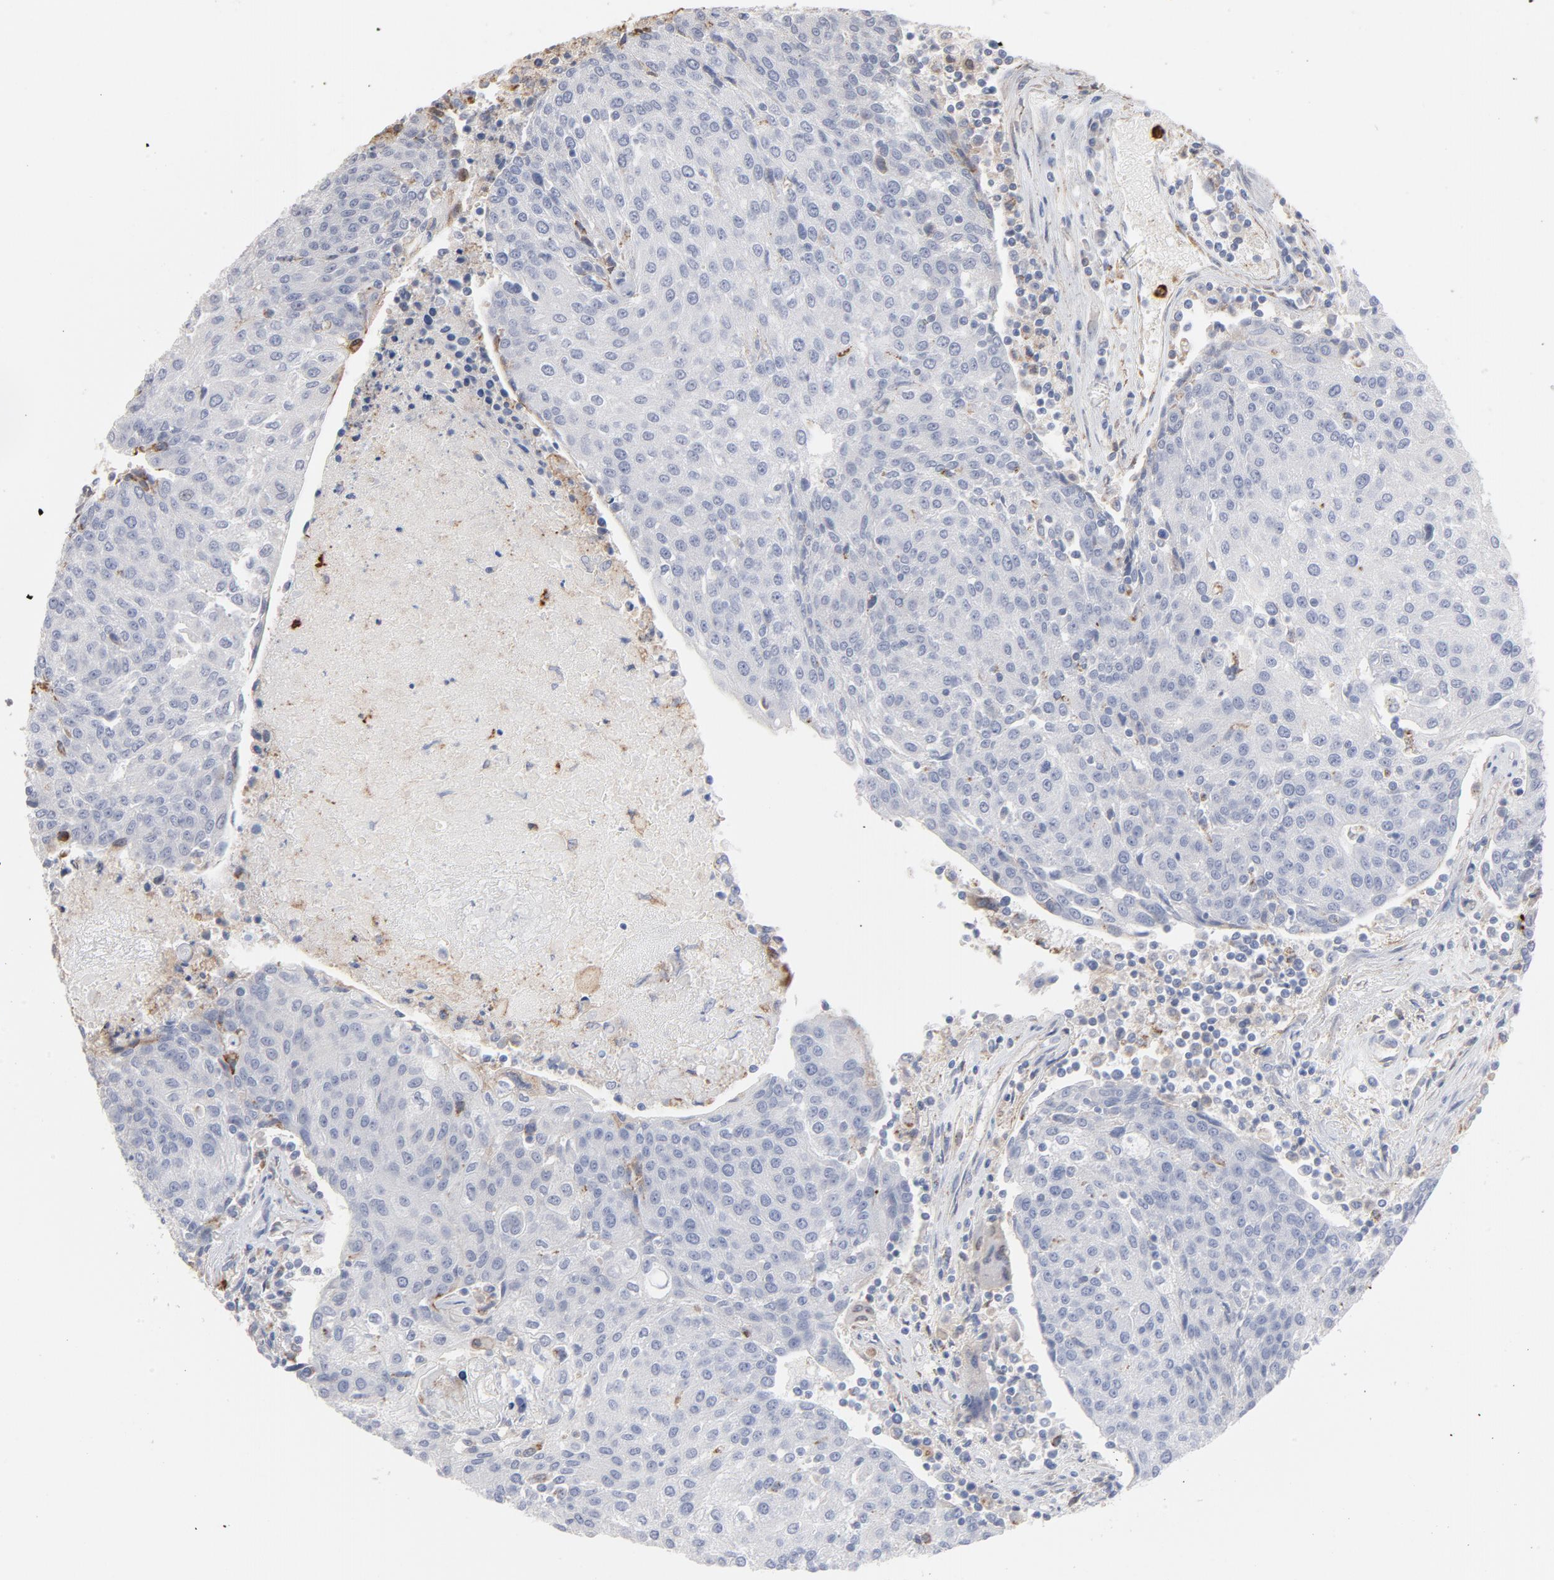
{"staining": {"intensity": "negative", "quantity": "none", "location": "none"}, "tissue": "urothelial cancer", "cell_type": "Tumor cells", "image_type": "cancer", "snomed": [{"axis": "morphology", "description": "Urothelial carcinoma, High grade"}, {"axis": "topography", "description": "Urinary bladder"}], "caption": "DAB immunohistochemical staining of human urothelial cancer exhibits no significant positivity in tumor cells.", "gene": "PNMA1", "patient": {"sex": "female", "age": 85}}